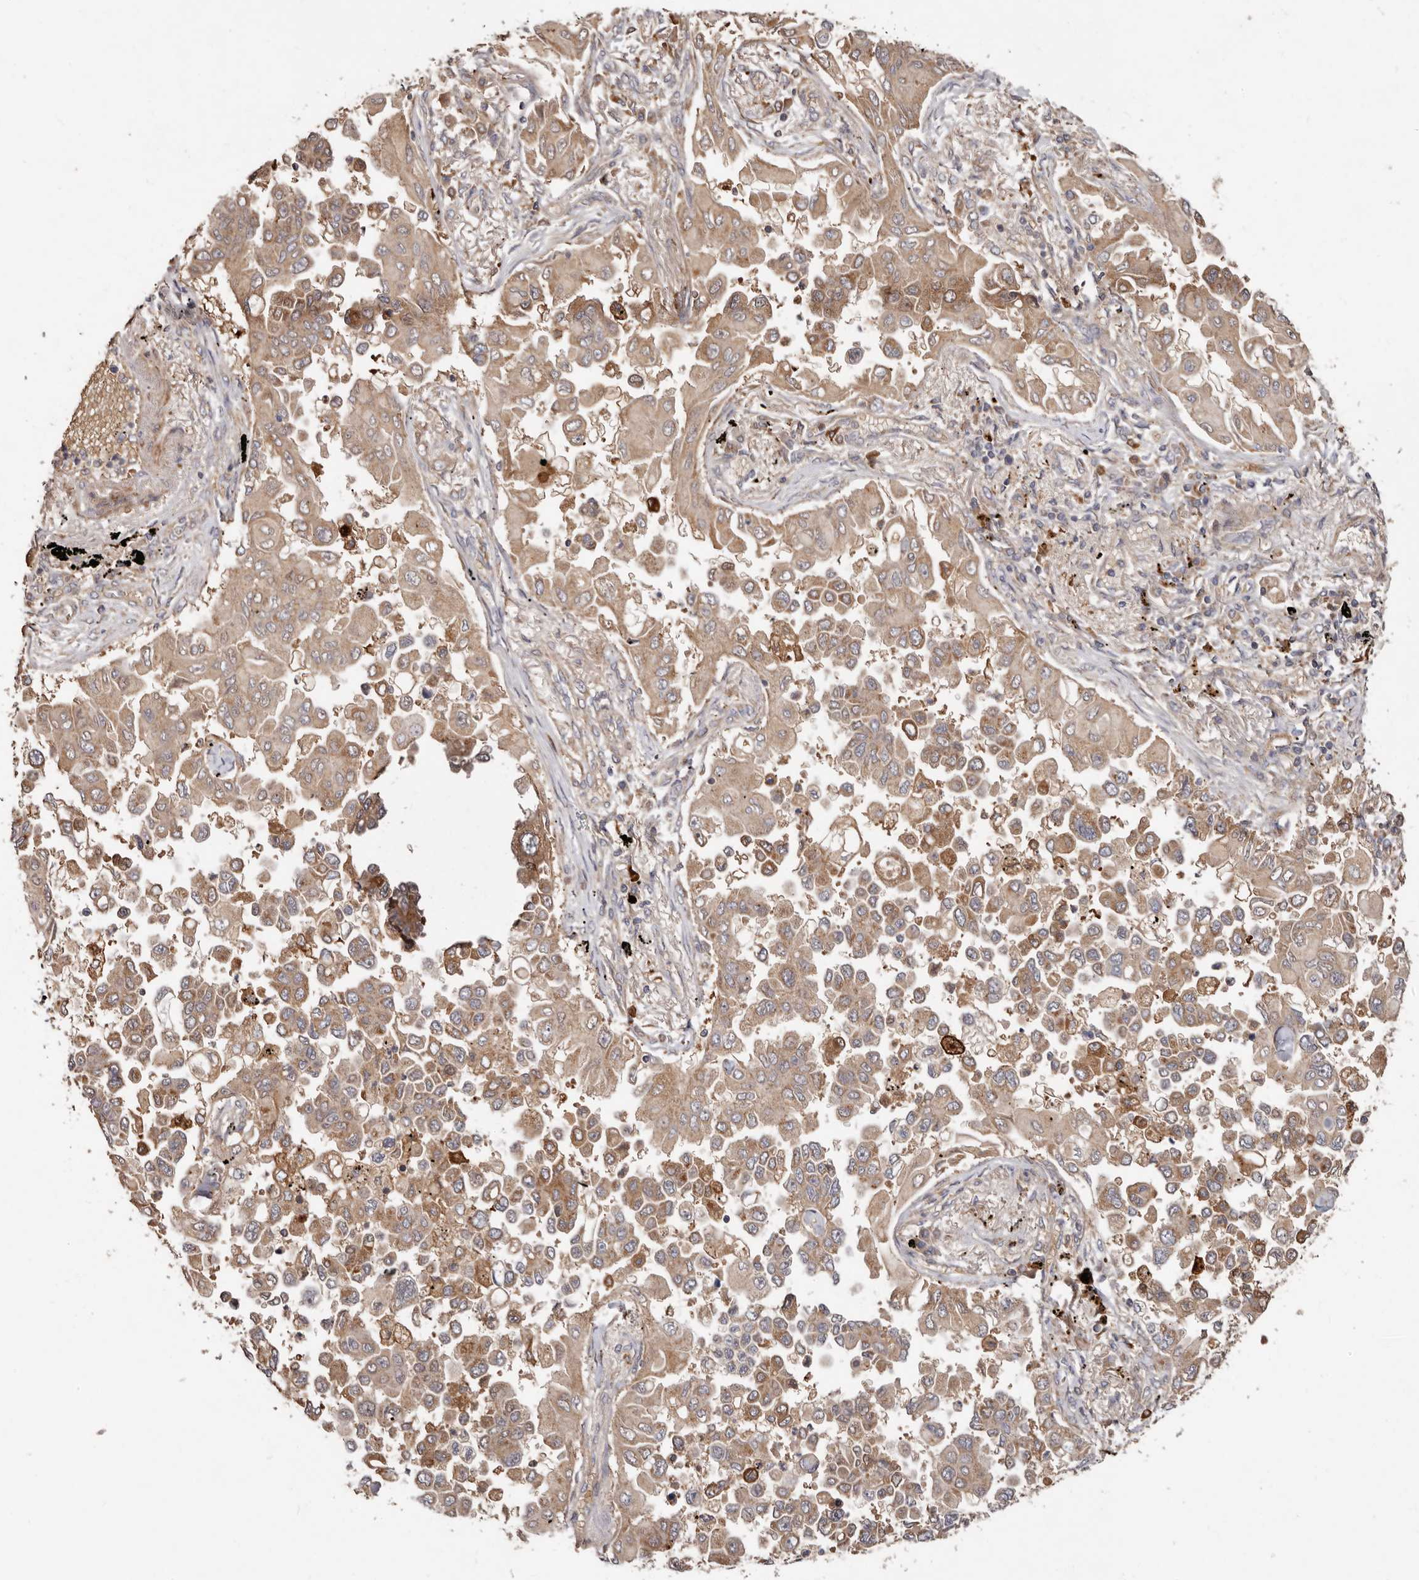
{"staining": {"intensity": "moderate", "quantity": ">75%", "location": "cytoplasmic/membranous"}, "tissue": "lung cancer", "cell_type": "Tumor cells", "image_type": "cancer", "snomed": [{"axis": "morphology", "description": "Adenocarcinoma, NOS"}, {"axis": "topography", "description": "Lung"}], "caption": "High-power microscopy captured an IHC photomicrograph of lung adenocarcinoma, revealing moderate cytoplasmic/membranous expression in approximately >75% of tumor cells. Immunohistochemistry stains the protein in brown and the nuclei are stained blue.", "gene": "GOT1L1", "patient": {"sex": "female", "age": 67}}